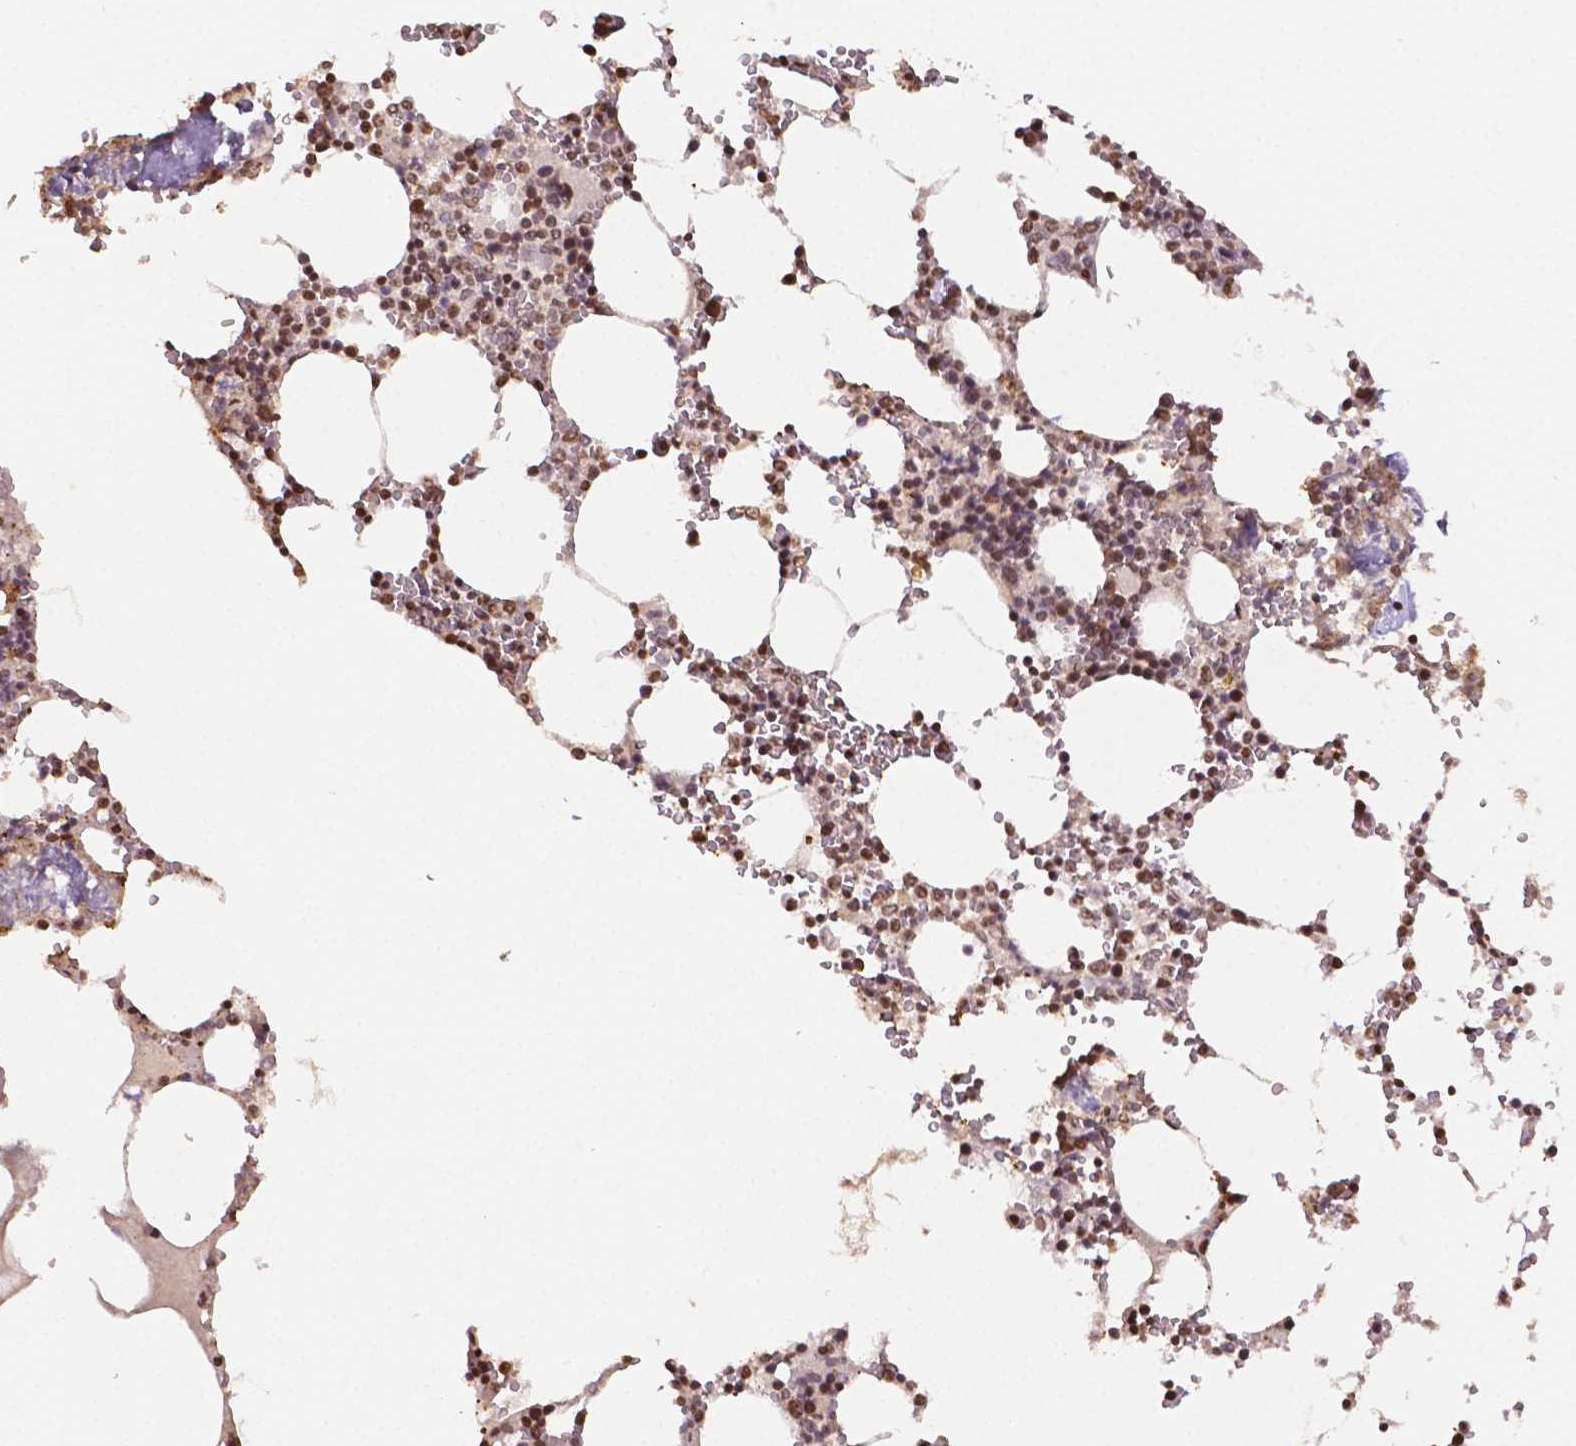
{"staining": {"intensity": "moderate", "quantity": ">75%", "location": "nuclear"}, "tissue": "bone marrow", "cell_type": "Hematopoietic cells", "image_type": "normal", "snomed": [{"axis": "morphology", "description": "Normal tissue, NOS"}, {"axis": "topography", "description": "Bone marrow"}], "caption": "Bone marrow stained for a protein reveals moderate nuclear positivity in hematopoietic cells. (brown staining indicates protein expression, while blue staining denotes nuclei).", "gene": "DEK", "patient": {"sex": "male", "age": 54}}